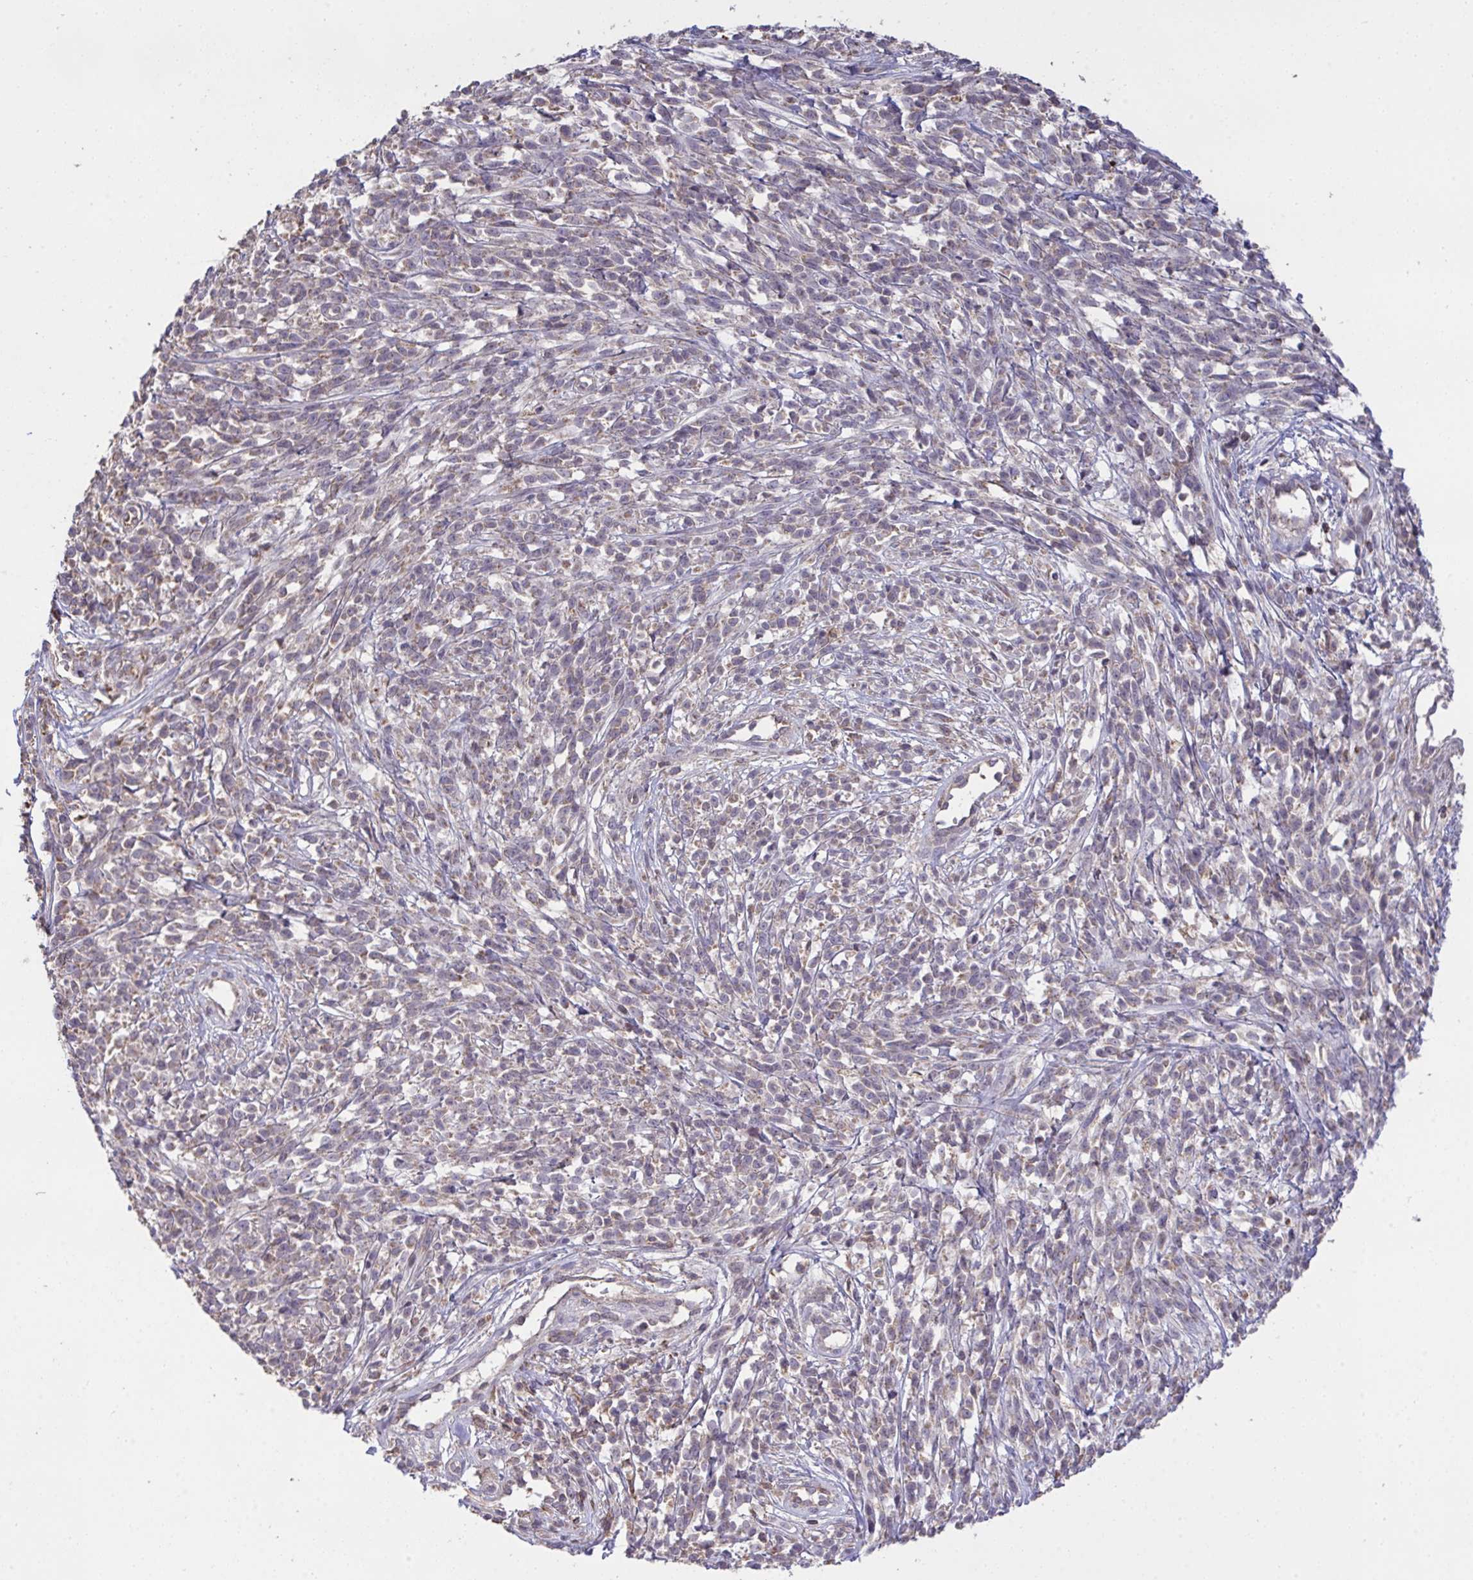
{"staining": {"intensity": "negative", "quantity": "none", "location": "none"}, "tissue": "melanoma", "cell_type": "Tumor cells", "image_type": "cancer", "snomed": [{"axis": "morphology", "description": "Malignant melanoma, NOS"}, {"axis": "topography", "description": "Skin"}, {"axis": "topography", "description": "Skin of trunk"}], "caption": "Malignant melanoma was stained to show a protein in brown. There is no significant expression in tumor cells.", "gene": "PPM1H", "patient": {"sex": "male", "age": 74}}